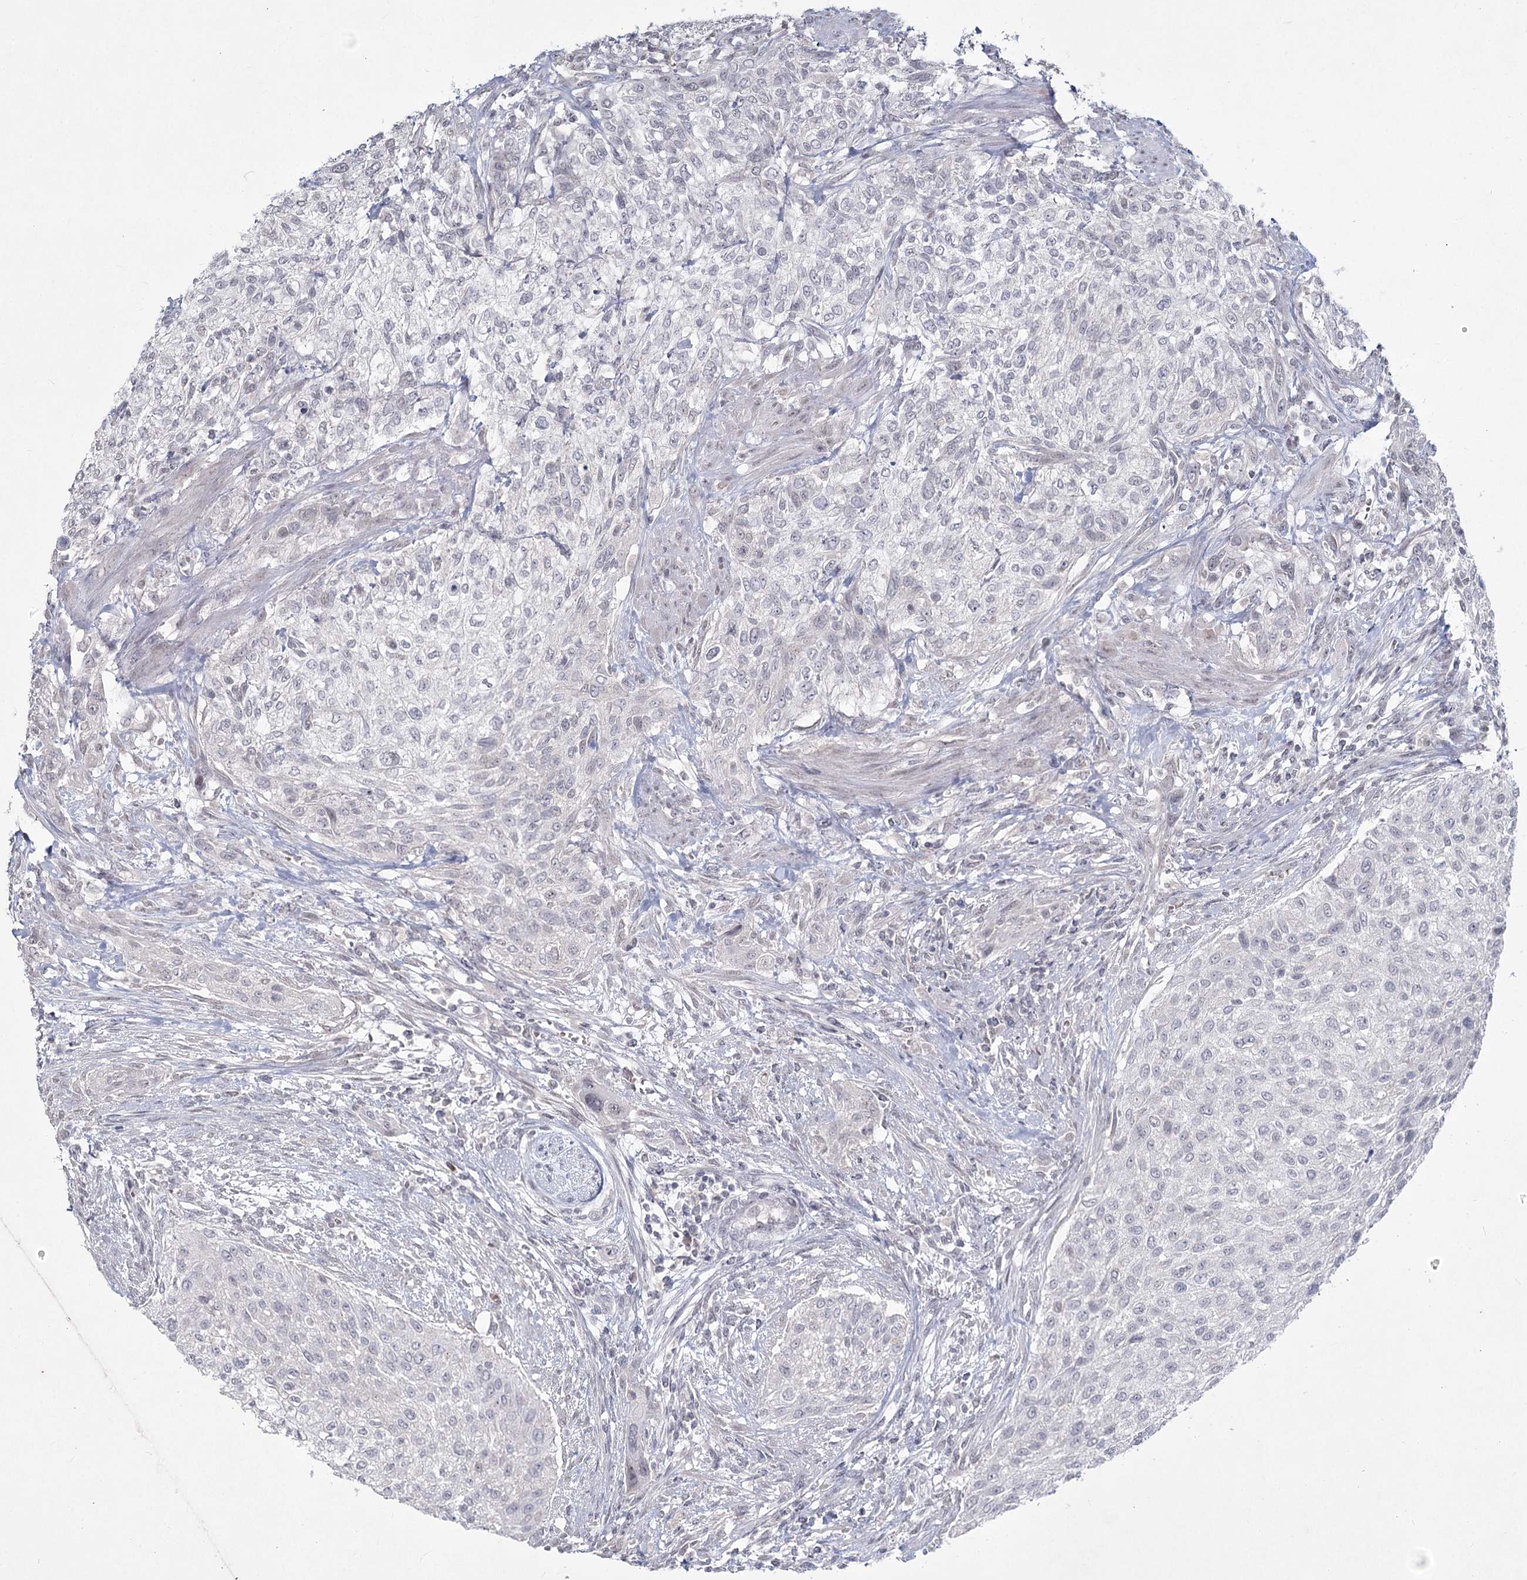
{"staining": {"intensity": "negative", "quantity": "none", "location": "none"}, "tissue": "urothelial cancer", "cell_type": "Tumor cells", "image_type": "cancer", "snomed": [{"axis": "morphology", "description": "Urothelial carcinoma, High grade"}, {"axis": "topography", "description": "Urinary bladder"}], "caption": "Immunohistochemistry (IHC) histopathology image of high-grade urothelial carcinoma stained for a protein (brown), which exhibits no positivity in tumor cells.", "gene": "LY6G5C", "patient": {"sex": "male", "age": 35}}